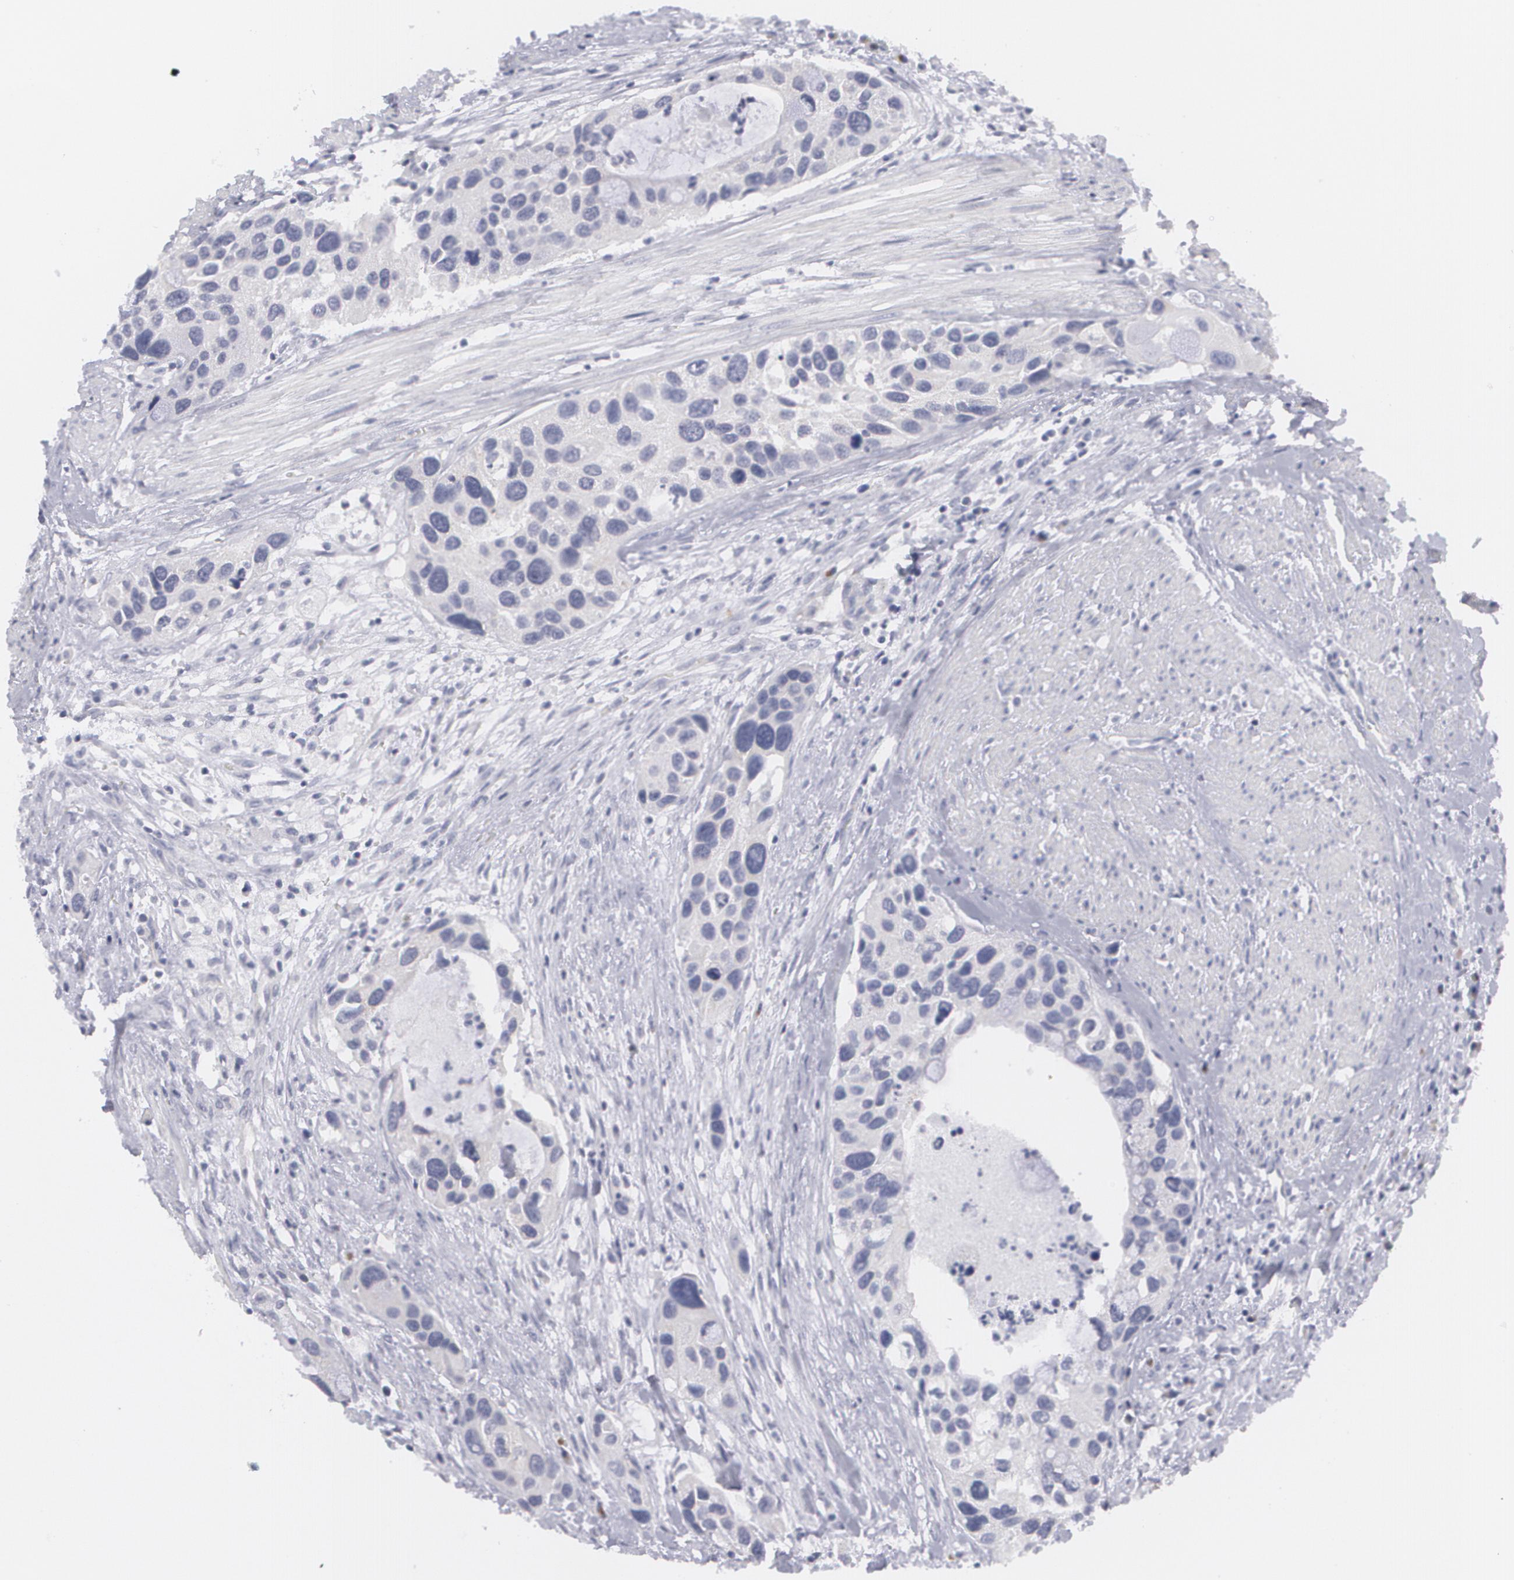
{"staining": {"intensity": "negative", "quantity": "none", "location": "none"}, "tissue": "urothelial cancer", "cell_type": "Tumor cells", "image_type": "cancer", "snomed": [{"axis": "morphology", "description": "Urothelial carcinoma, High grade"}, {"axis": "topography", "description": "Urinary bladder"}], "caption": "Urothelial cancer was stained to show a protein in brown. There is no significant expression in tumor cells.", "gene": "MBNL3", "patient": {"sex": "male", "age": 66}}